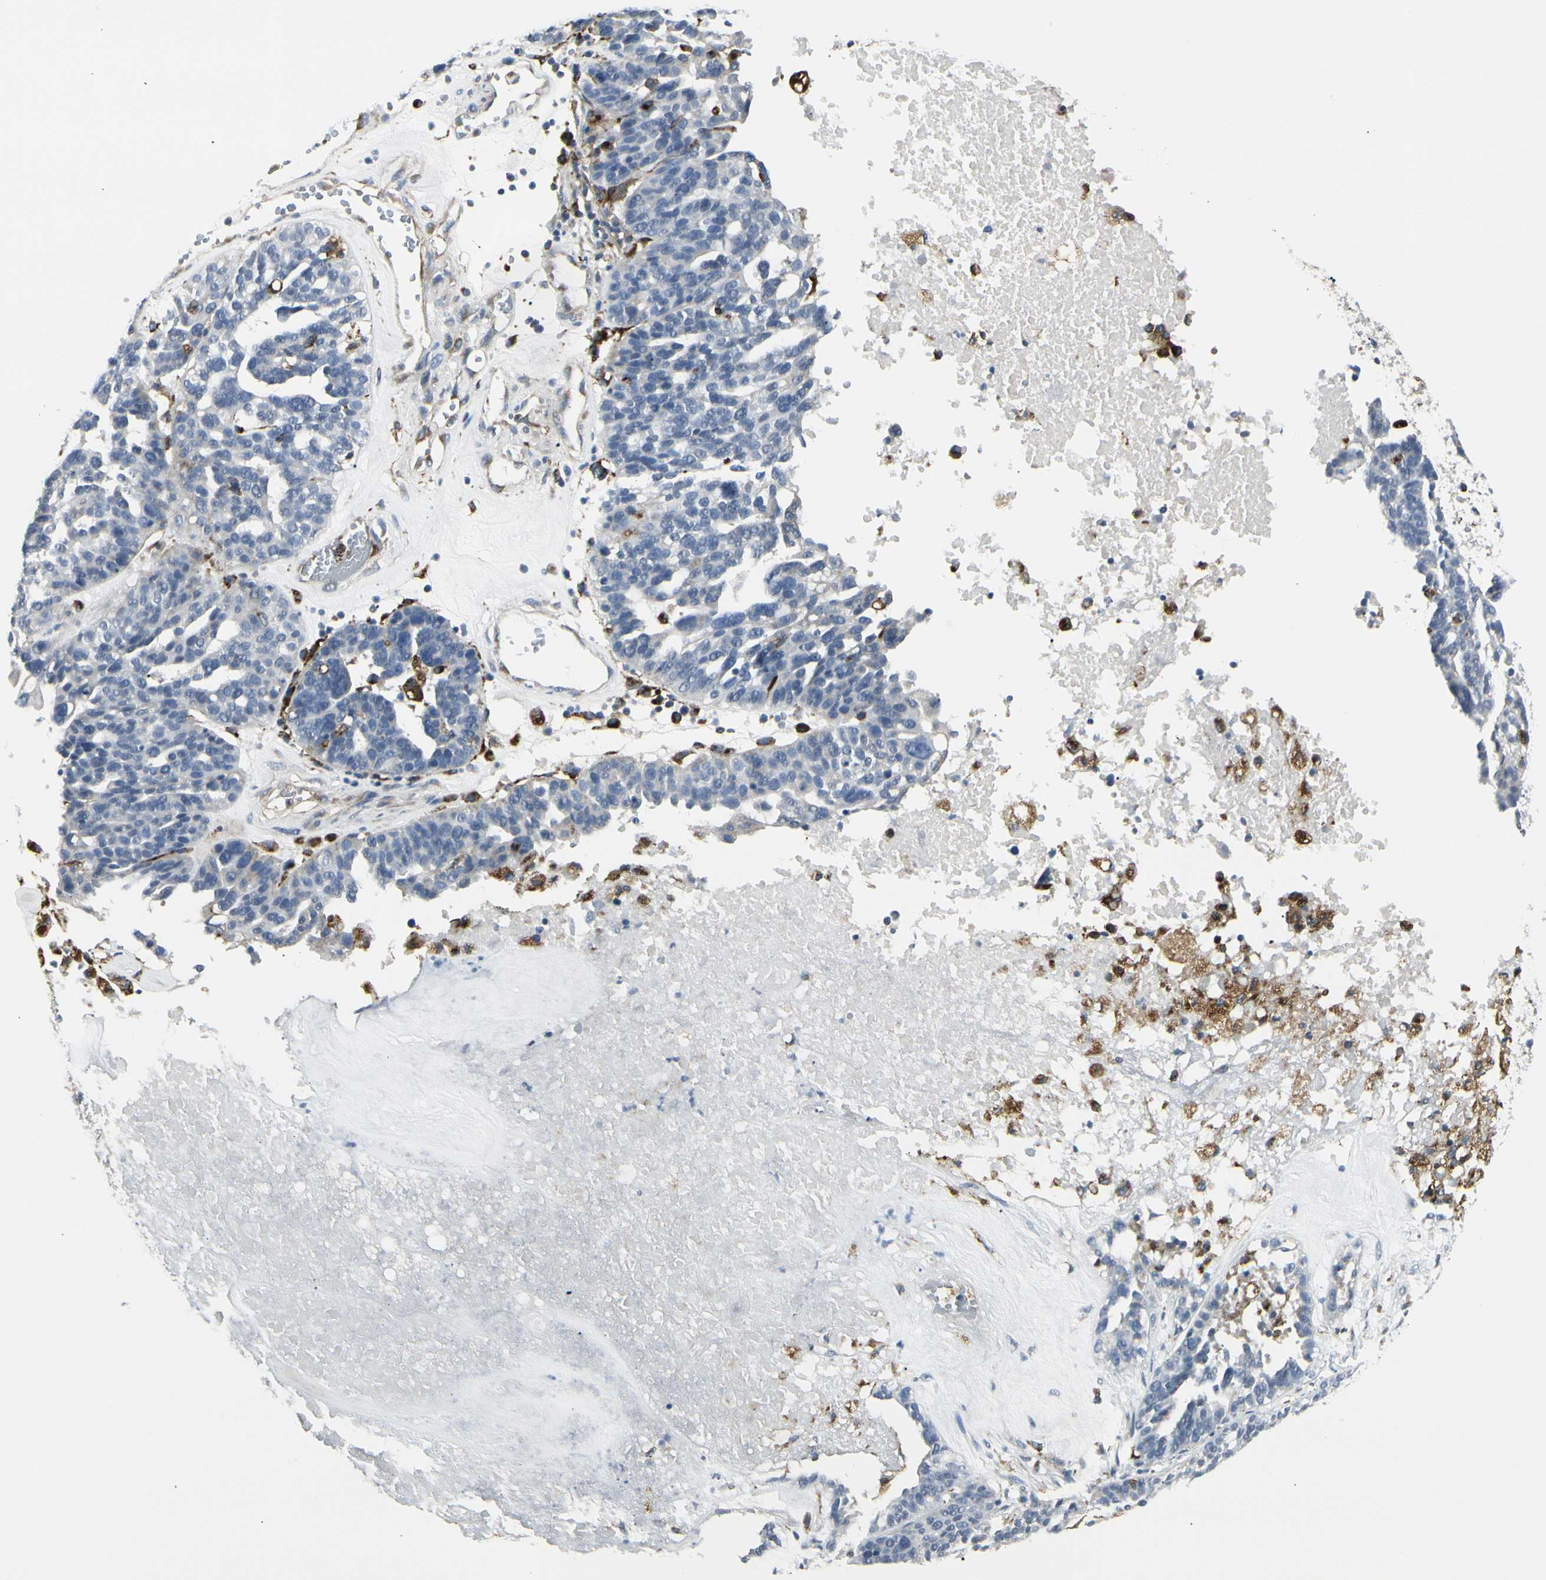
{"staining": {"intensity": "negative", "quantity": "none", "location": "none"}, "tissue": "ovarian cancer", "cell_type": "Tumor cells", "image_type": "cancer", "snomed": [{"axis": "morphology", "description": "Cystadenocarcinoma, serous, NOS"}, {"axis": "topography", "description": "Ovary"}], "caption": "Photomicrograph shows no significant protein positivity in tumor cells of ovarian serous cystadenocarcinoma.", "gene": "ATP6V1B2", "patient": {"sex": "female", "age": 59}}